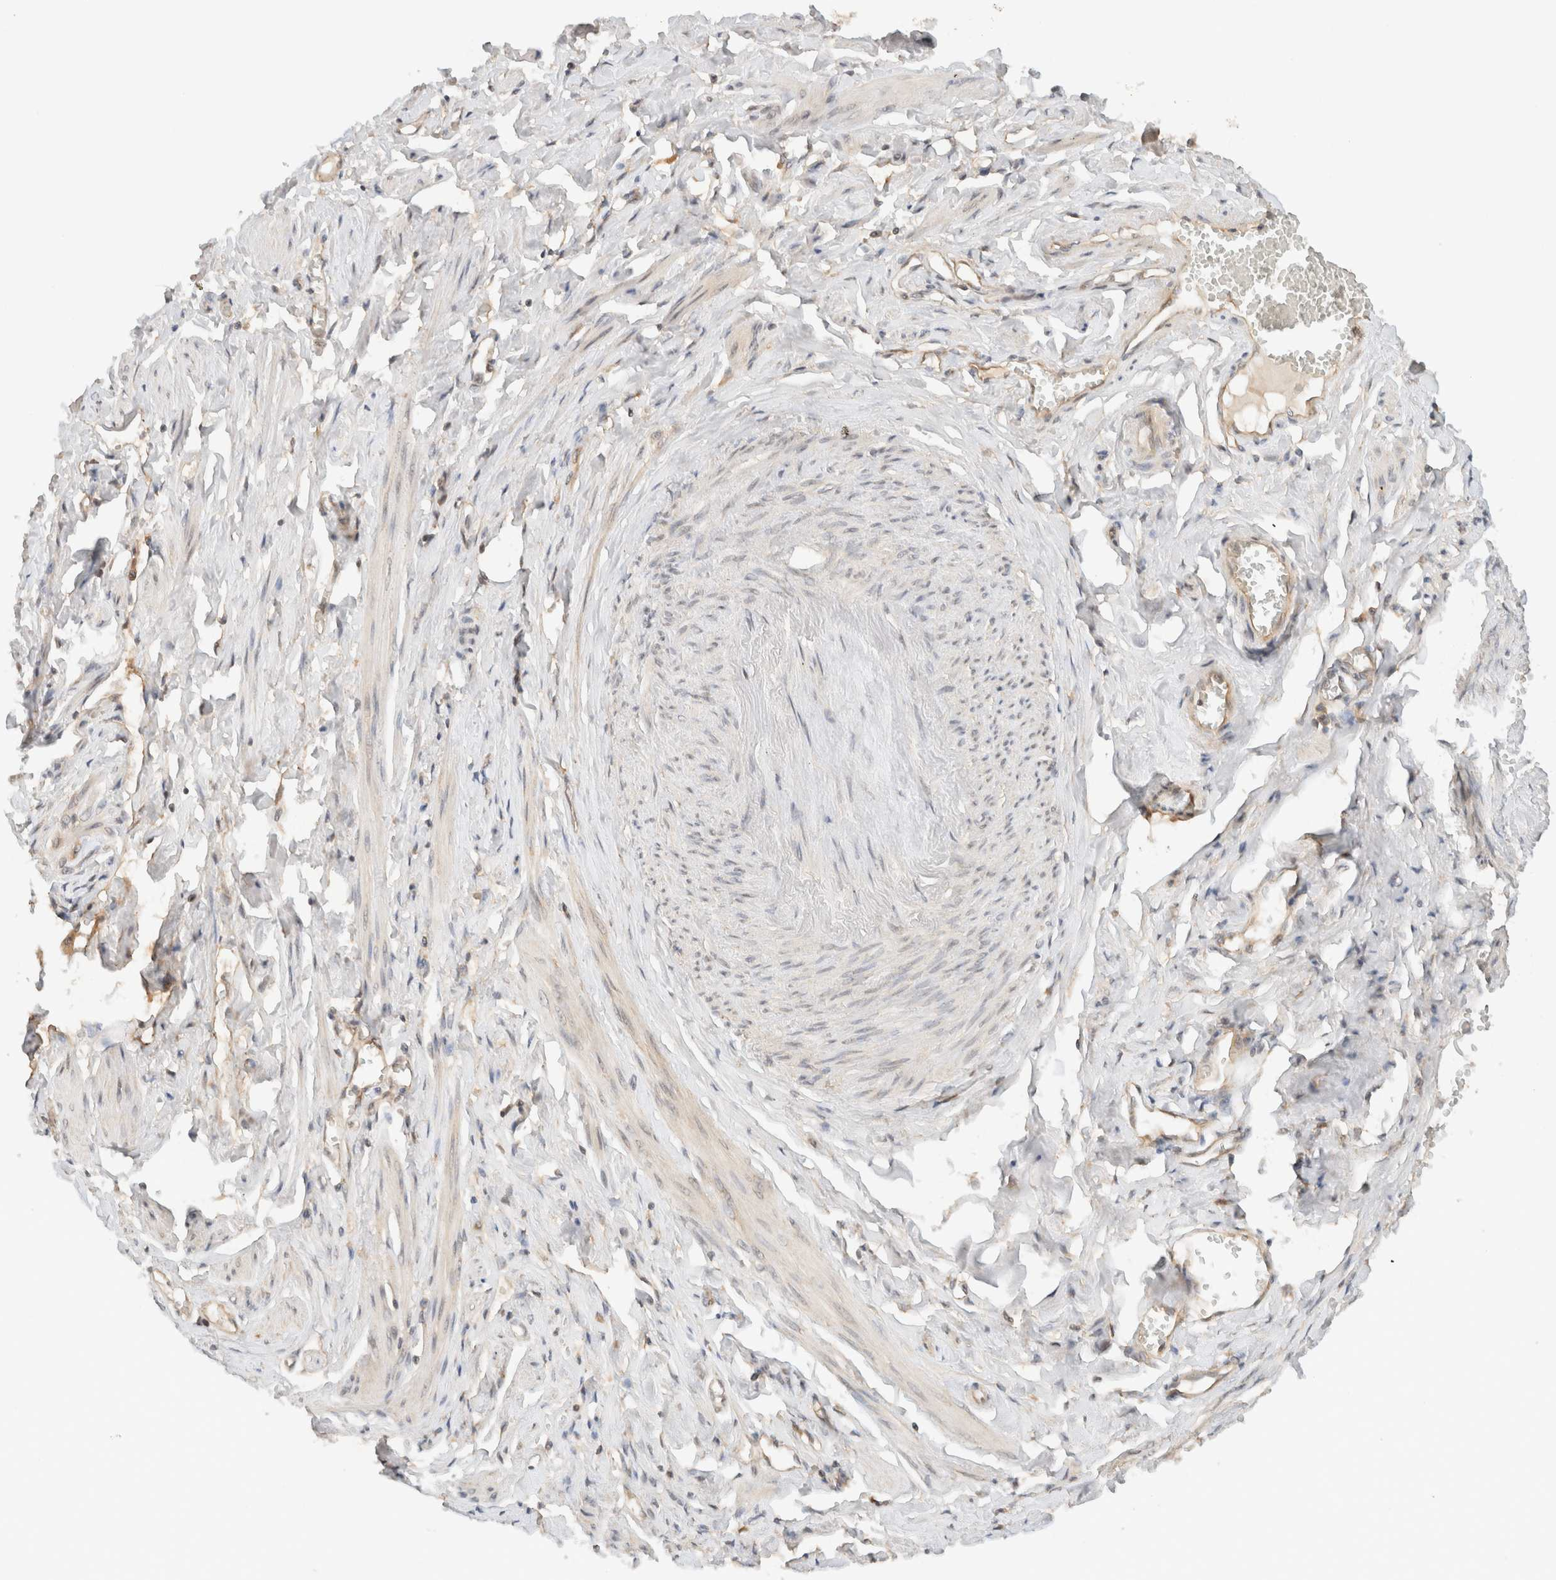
{"staining": {"intensity": "moderate", "quantity": ">75%", "location": "cytoplasmic/membranous"}, "tissue": "adipose tissue", "cell_type": "Adipocytes", "image_type": "normal", "snomed": [{"axis": "morphology", "description": "Normal tissue, NOS"}, {"axis": "topography", "description": "Vascular tissue"}, {"axis": "topography", "description": "Fallopian tube"}, {"axis": "topography", "description": "Ovary"}], "caption": "A micrograph showing moderate cytoplasmic/membranous expression in about >75% of adipocytes in normal adipose tissue, as visualized by brown immunohistochemical staining.", "gene": "ARFGEF2", "patient": {"sex": "female", "age": 67}}